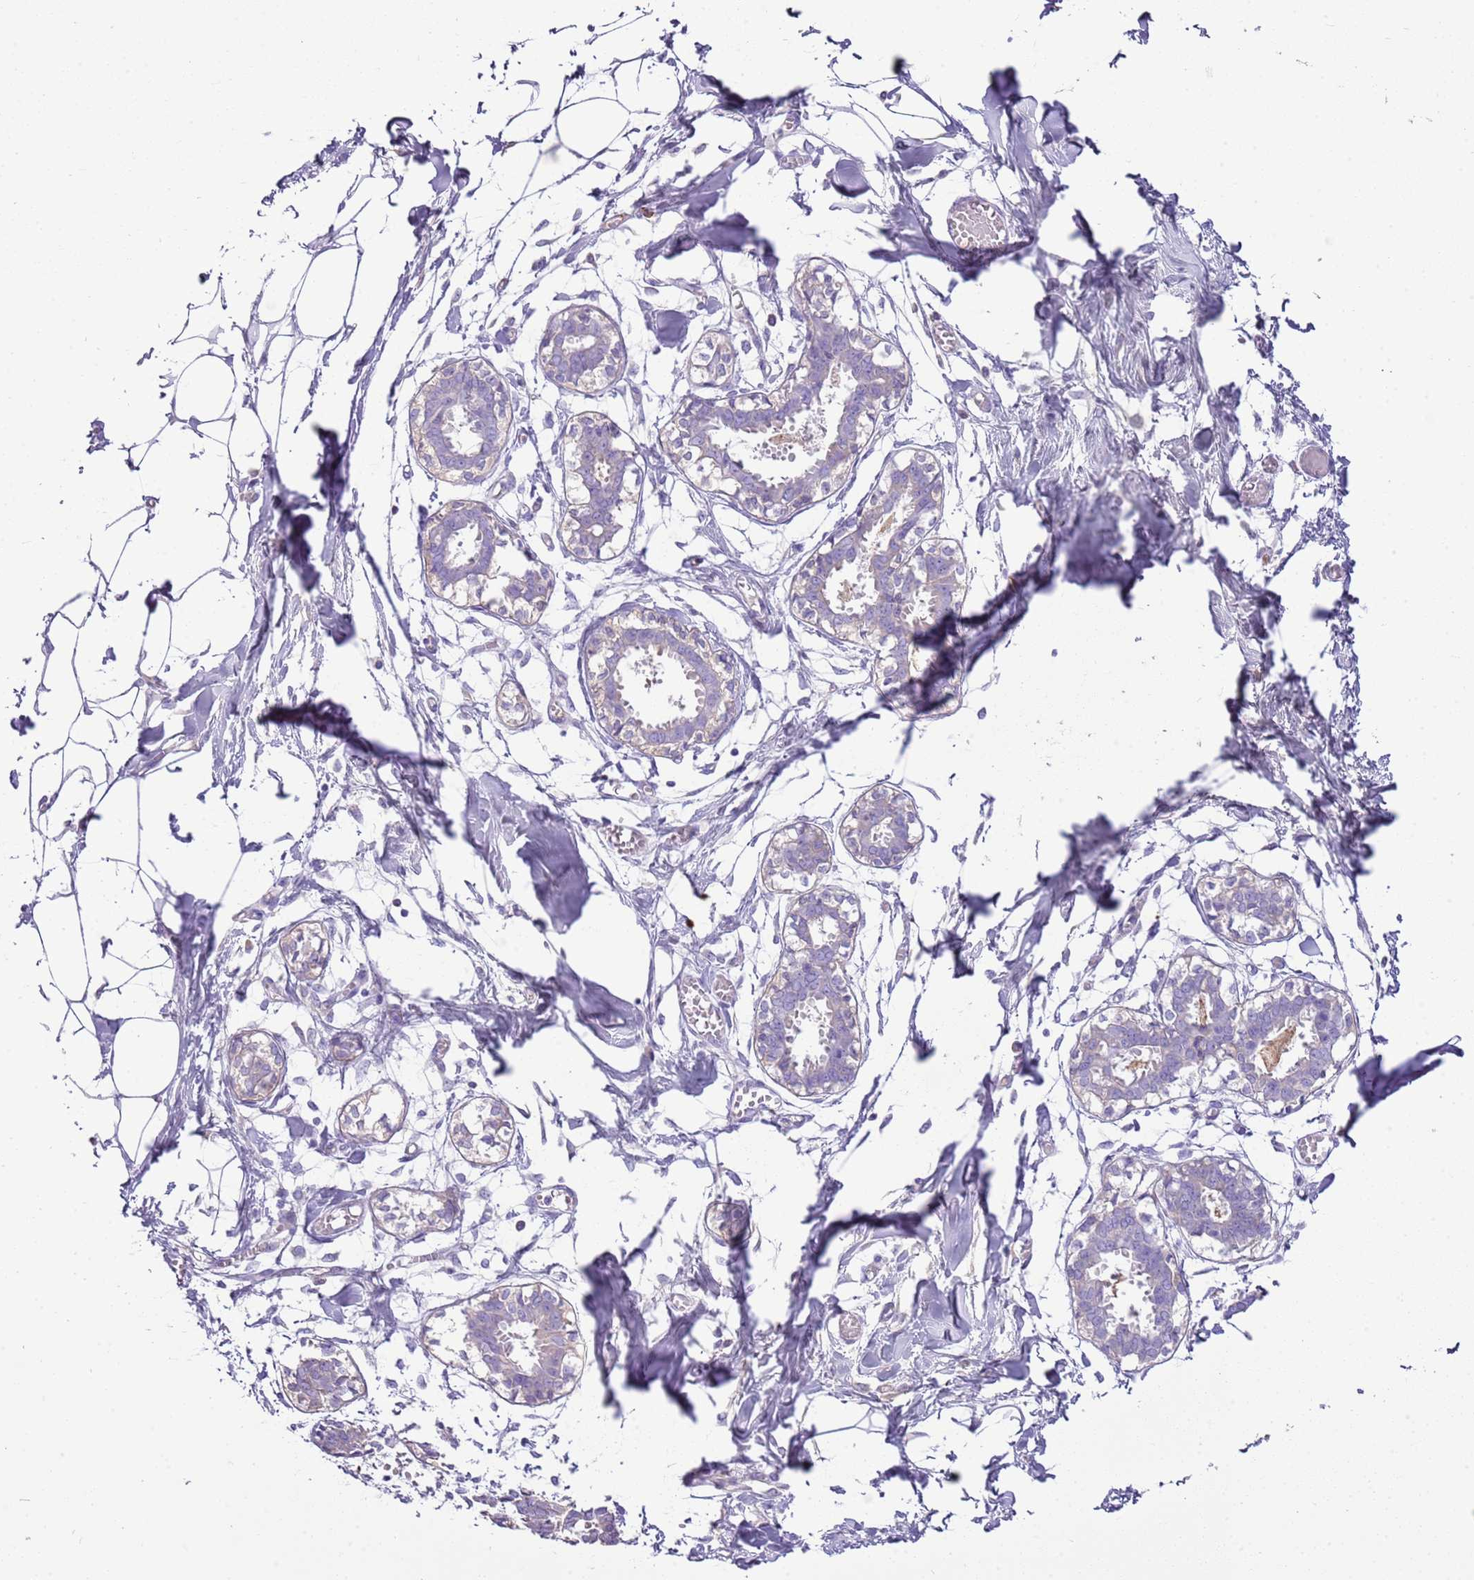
{"staining": {"intensity": "negative", "quantity": "none", "location": "none"}, "tissue": "breast", "cell_type": "Adipocytes", "image_type": "normal", "snomed": [{"axis": "morphology", "description": "Normal tissue, NOS"}, {"axis": "topography", "description": "Breast"}], "caption": "Immunohistochemical staining of unremarkable breast displays no significant expression in adipocytes. Brightfield microscopy of IHC stained with DAB (3,3'-diaminobenzidine) (brown) and hematoxylin (blue), captured at high magnification.", "gene": "IGKV3", "patient": {"sex": "female", "age": 27}}